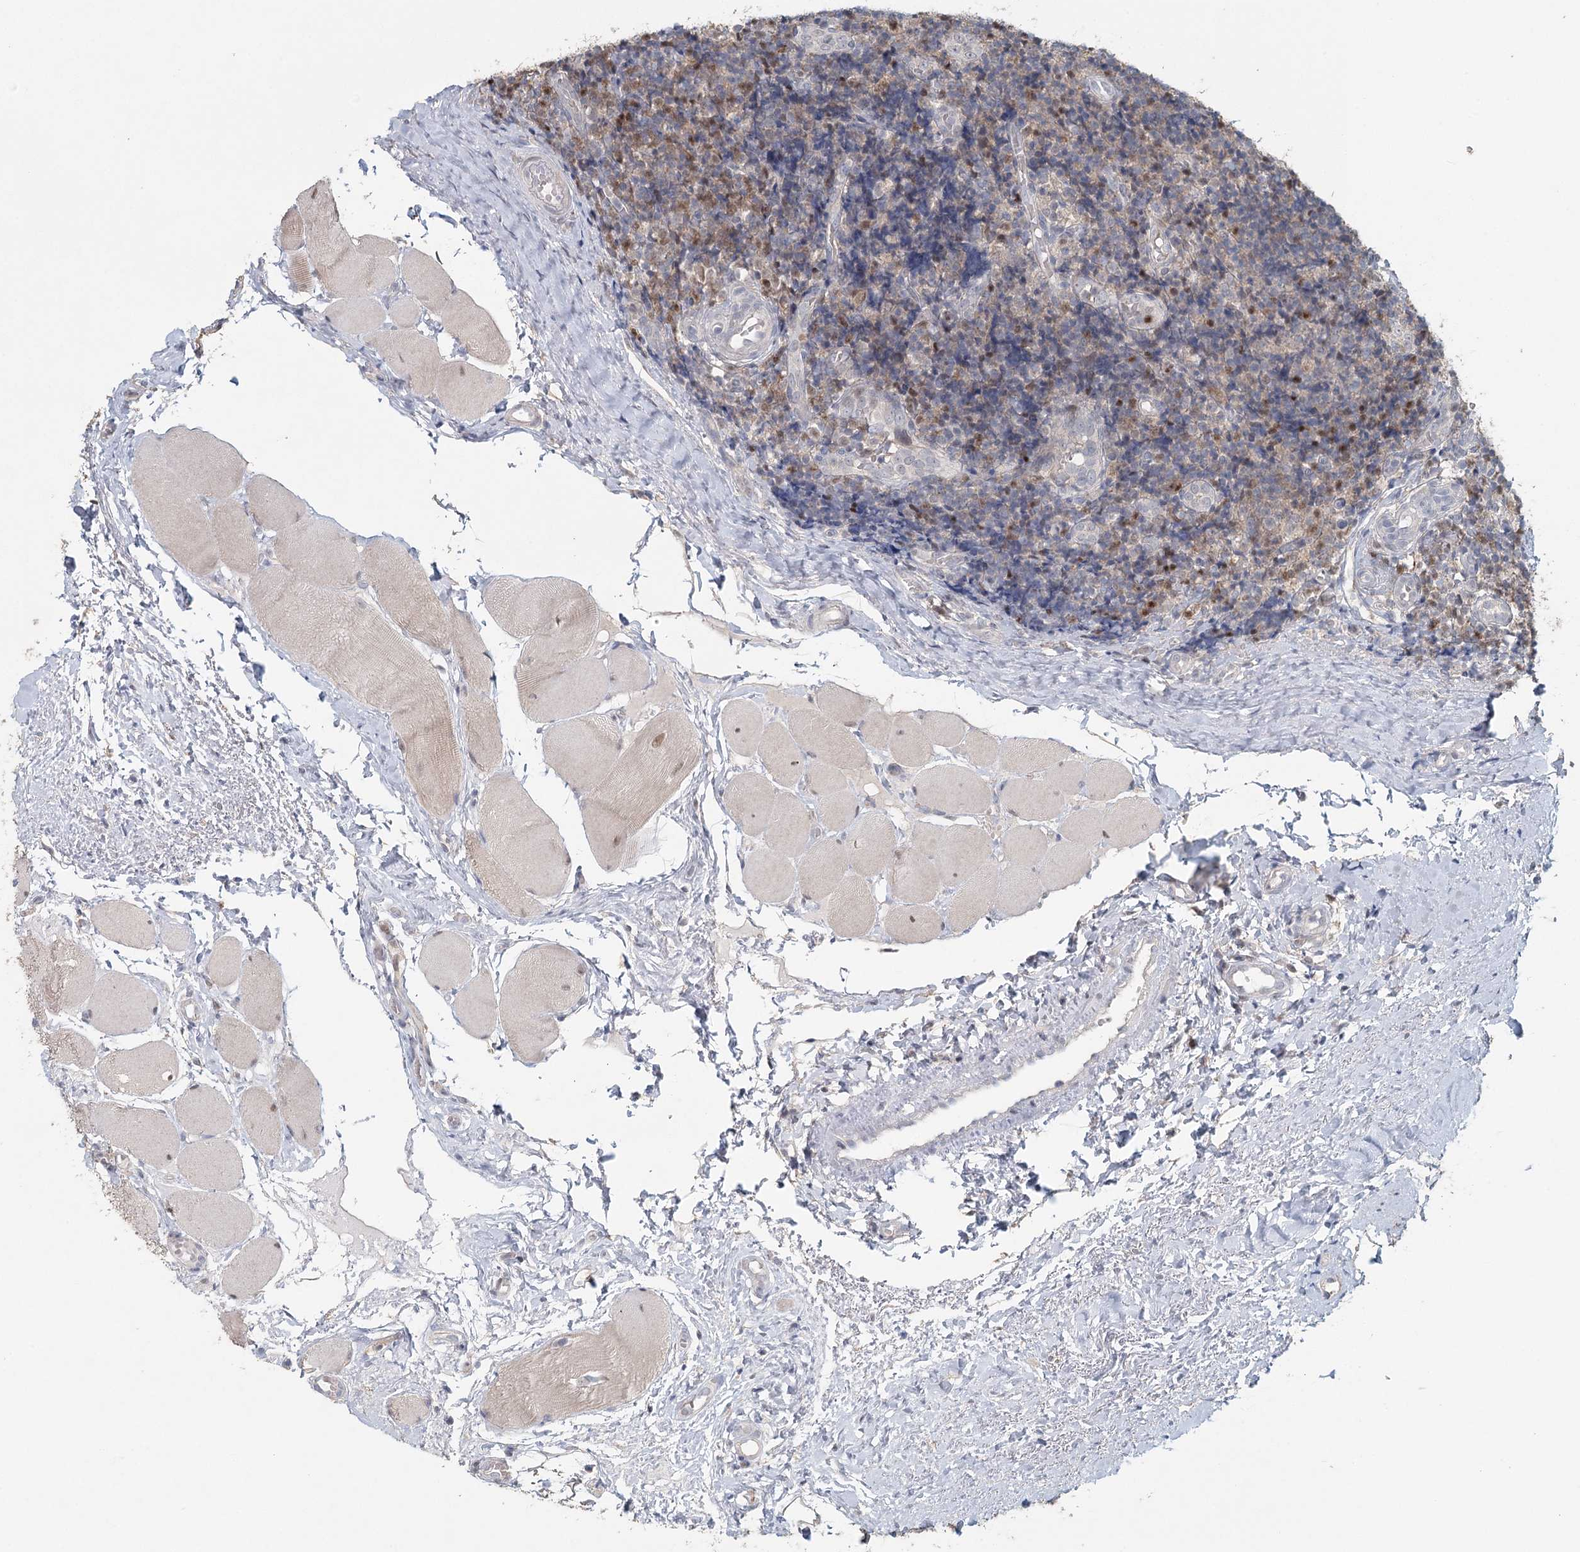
{"staining": {"intensity": "negative", "quantity": "none", "location": "none"}, "tissue": "tonsil", "cell_type": "Germinal center cells", "image_type": "normal", "snomed": [{"axis": "morphology", "description": "Normal tissue, NOS"}, {"axis": "topography", "description": "Tonsil"}], "caption": "Immunohistochemistry (IHC) histopathology image of normal tonsil stained for a protein (brown), which demonstrates no positivity in germinal center cells.", "gene": "ADK", "patient": {"sex": "female", "age": 19}}